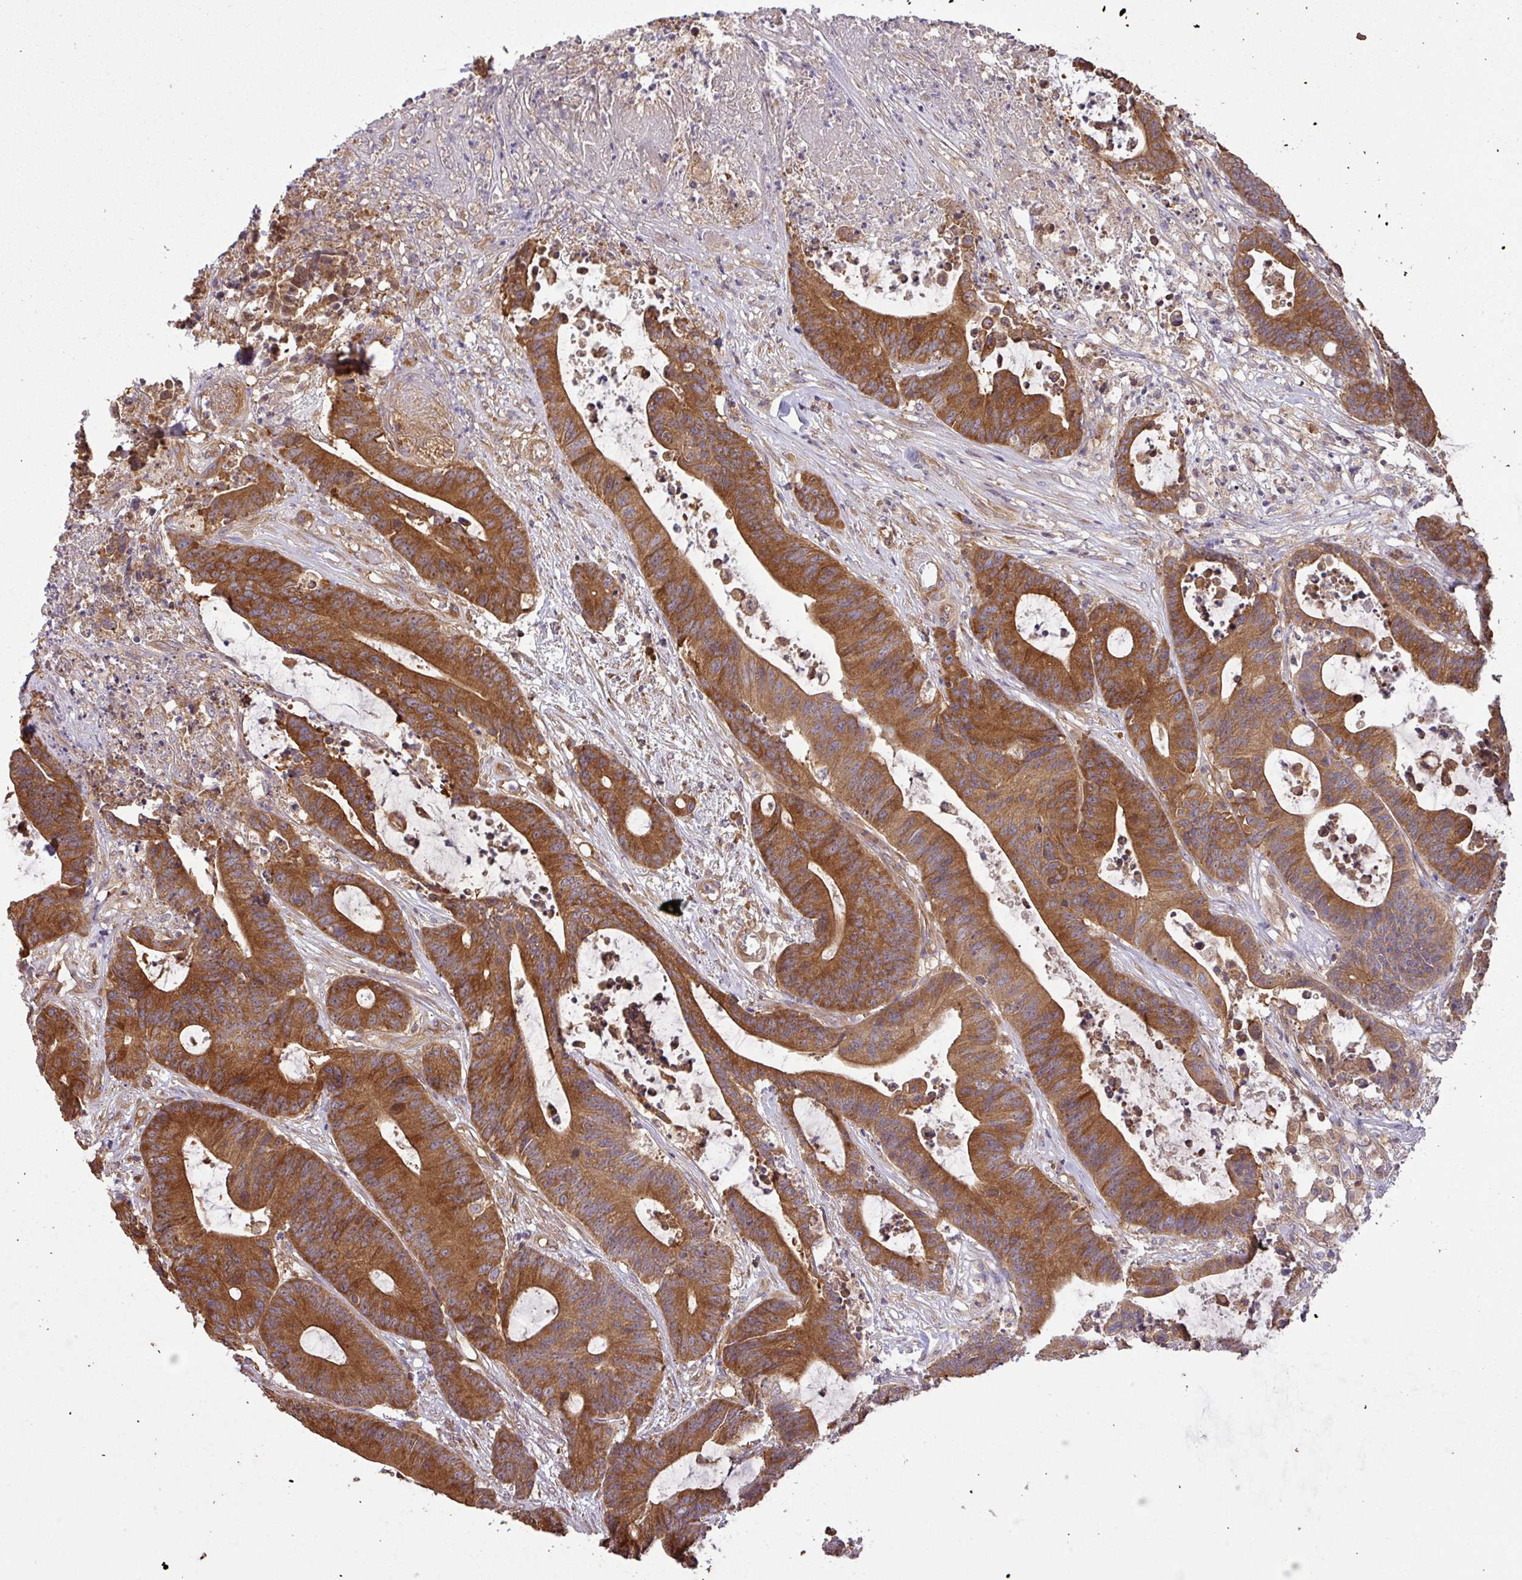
{"staining": {"intensity": "strong", "quantity": ">75%", "location": "cytoplasmic/membranous"}, "tissue": "colorectal cancer", "cell_type": "Tumor cells", "image_type": "cancer", "snomed": [{"axis": "morphology", "description": "Adenocarcinoma, NOS"}, {"axis": "topography", "description": "Colon"}], "caption": "Colorectal adenocarcinoma was stained to show a protein in brown. There is high levels of strong cytoplasmic/membranous expression in approximately >75% of tumor cells. The staining was performed using DAB (3,3'-diaminobenzidine), with brown indicating positive protein expression. Nuclei are stained blue with hematoxylin.", "gene": "GSPT1", "patient": {"sex": "female", "age": 84}}